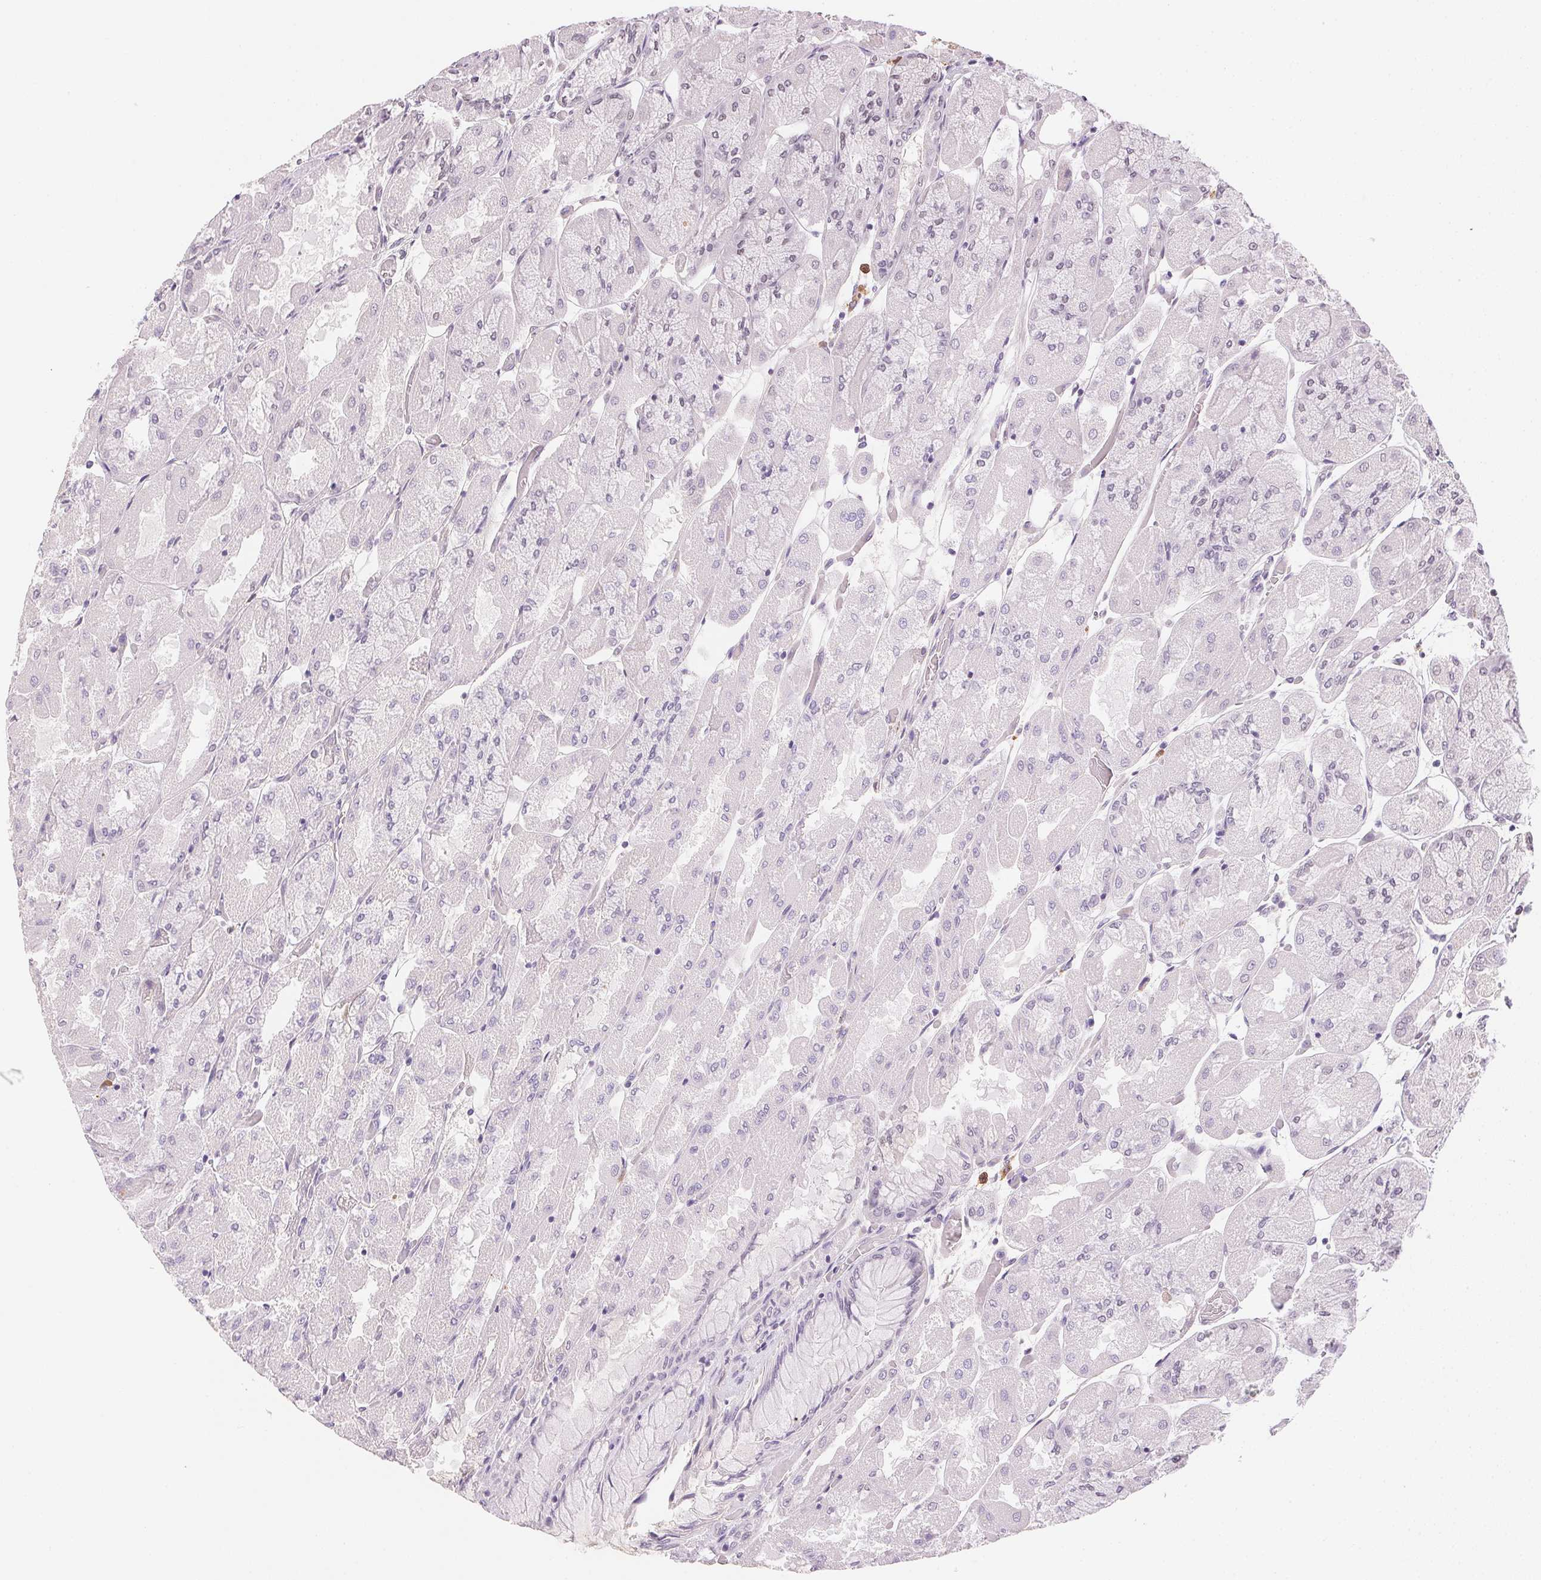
{"staining": {"intensity": "negative", "quantity": "none", "location": "none"}, "tissue": "stomach", "cell_type": "Glandular cells", "image_type": "normal", "snomed": [{"axis": "morphology", "description": "Normal tissue, NOS"}, {"axis": "topography", "description": "Stomach"}], "caption": "A histopathology image of stomach stained for a protein exhibits no brown staining in glandular cells.", "gene": "FNDC4", "patient": {"sex": "female", "age": 61}}